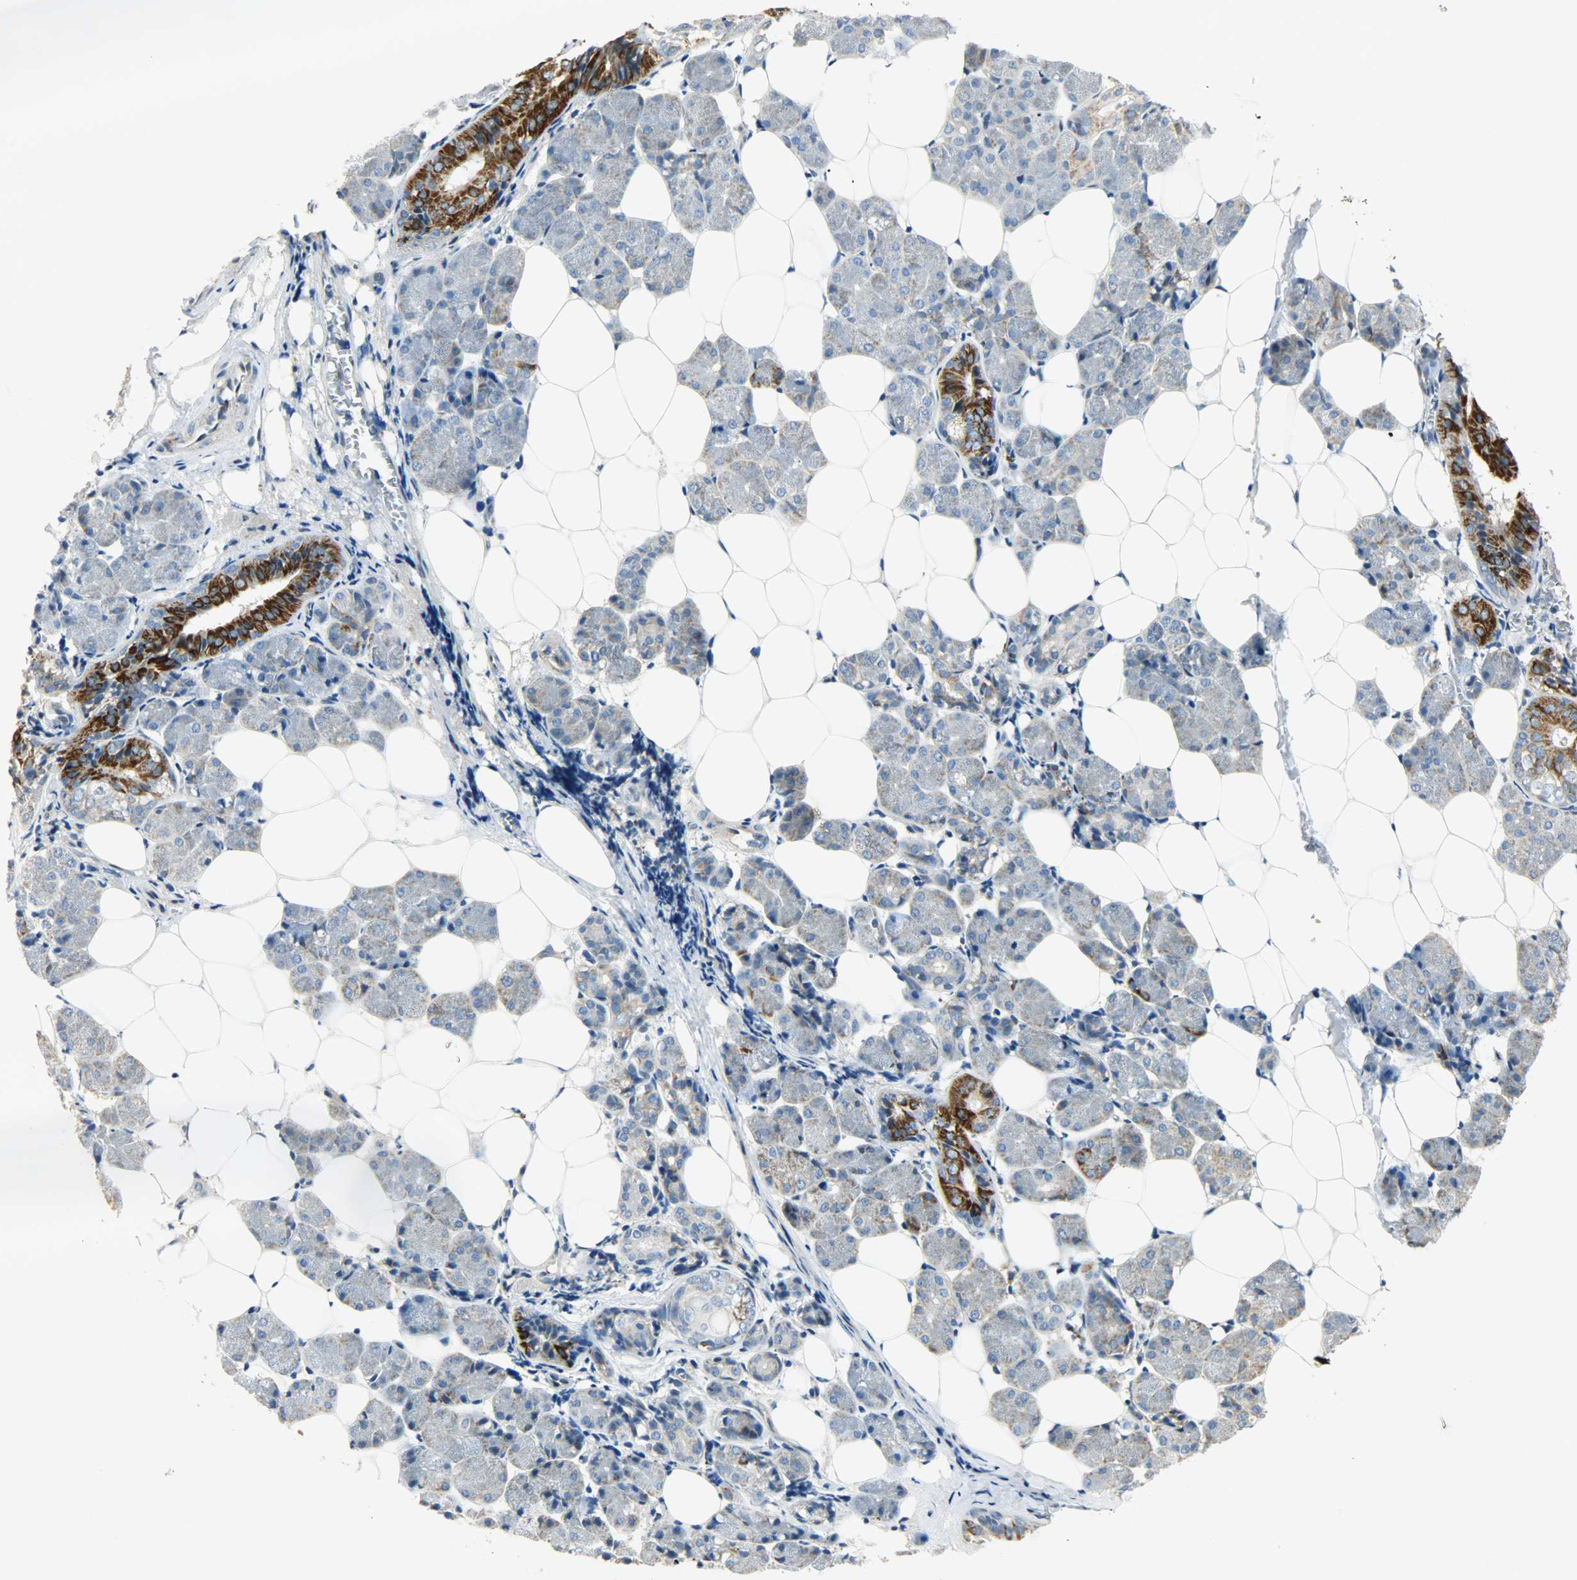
{"staining": {"intensity": "strong", "quantity": "<25%", "location": "cytoplasmic/membranous"}, "tissue": "salivary gland", "cell_type": "Glandular cells", "image_type": "normal", "snomed": [{"axis": "morphology", "description": "Normal tissue, NOS"}, {"axis": "morphology", "description": "Adenoma, NOS"}, {"axis": "topography", "description": "Salivary gland"}], "caption": "This histopathology image shows IHC staining of benign human salivary gland, with medium strong cytoplasmic/membranous expression in approximately <25% of glandular cells.", "gene": "NNT", "patient": {"sex": "female", "age": 32}}